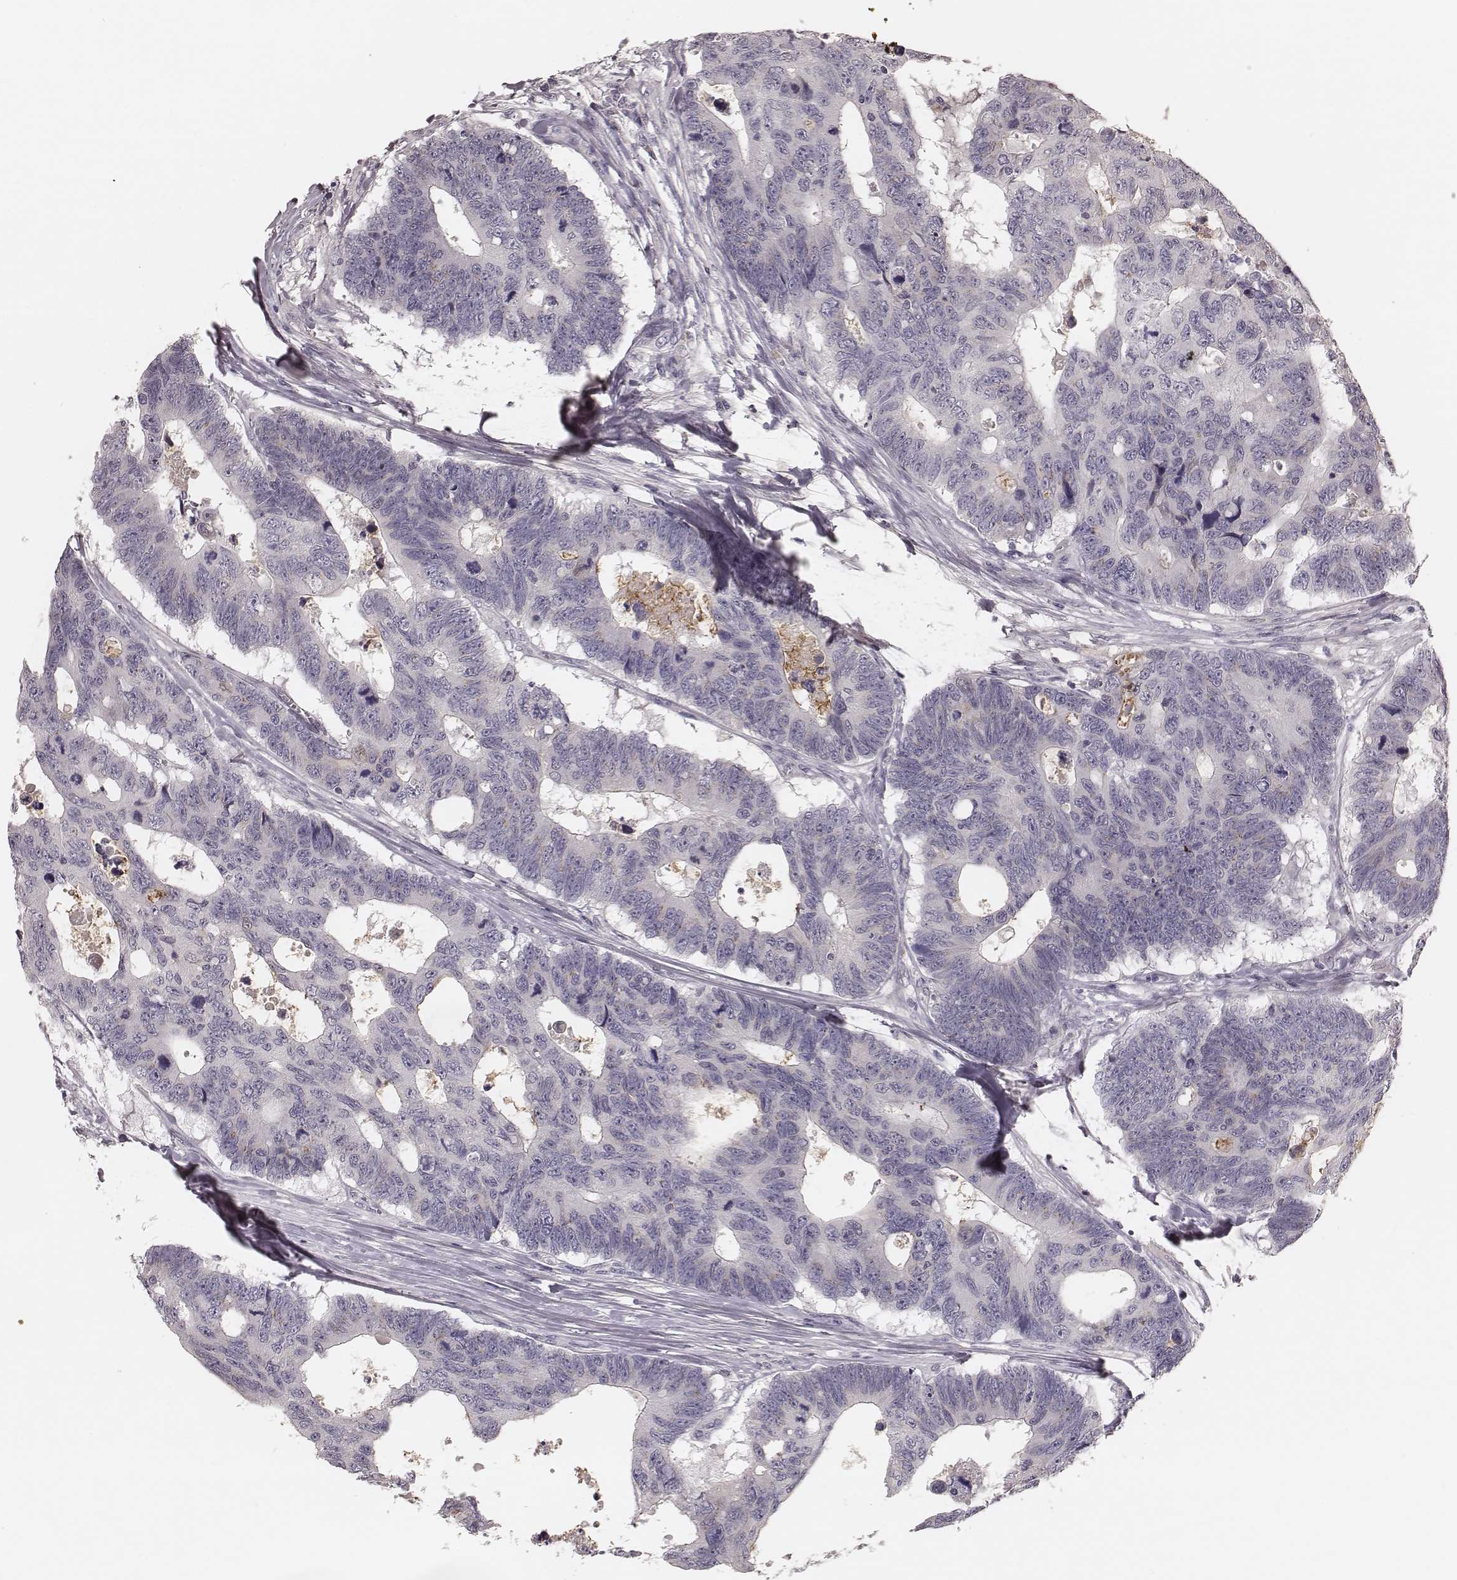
{"staining": {"intensity": "negative", "quantity": "none", "location": "none"}, "tissue": "colorectal cancer", "cell_type": "Tumor cells", "image_type": "cancer", "snomed": [{"axis": "morphology", "description": "Adenocarcinoma, NOS"}, {"axis": "topography", "description": "Colon"}], "caption": "Tumor cells are negative for protein expression in human colorectal cancer (adenocarcinoma).", "gene": "SDCBP2", "patient": {"sex": "female", "age": 77}}